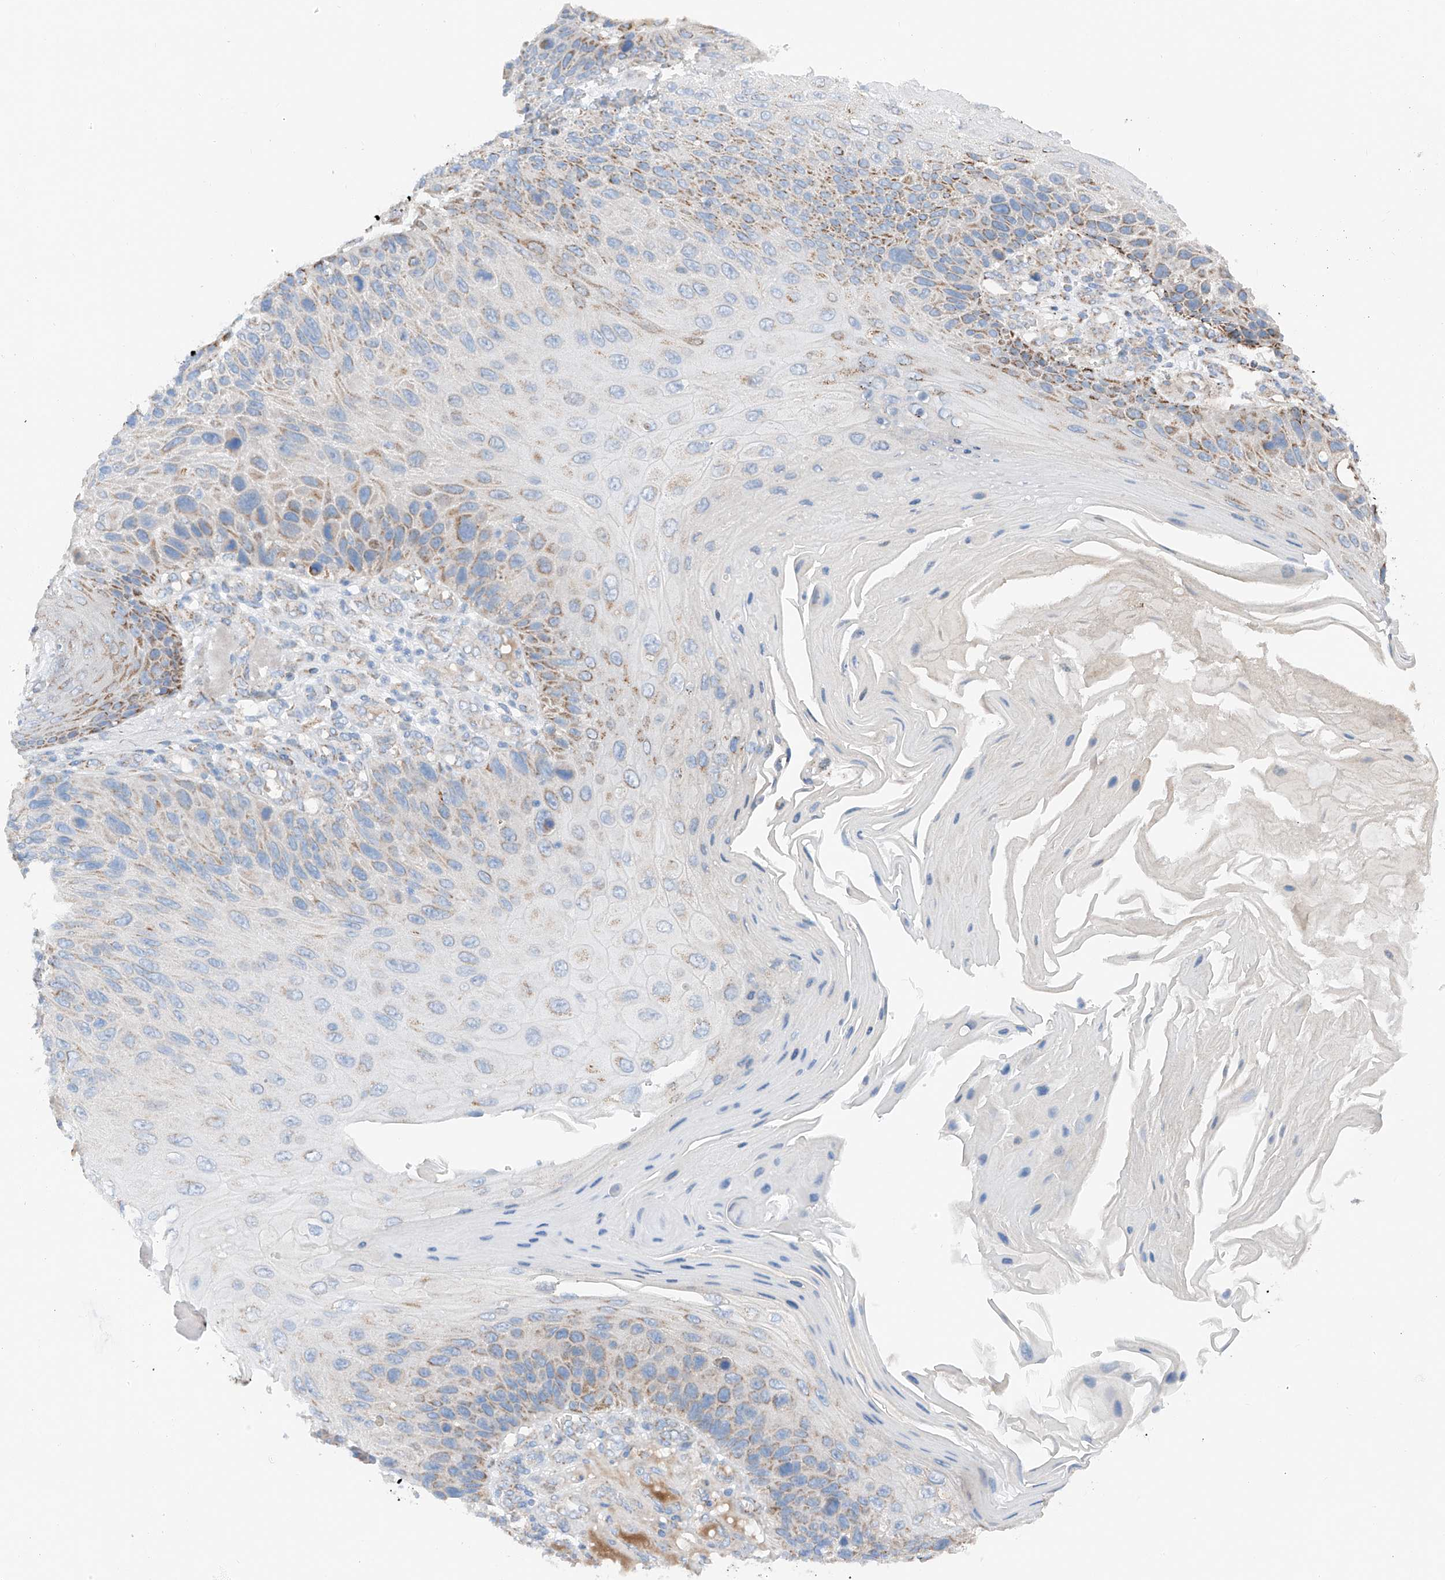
{"staining": {"intensity": "moderate", "quantity": "<25%", "location": "cytoplasmic/membranous"}, "tissue": "skin cancer", "cell_type": "Tumor cells", "image_type": "cancer", "snomed": [{"axis": "morphology", "description": "Squamous cell carcinoma, NOS"}, {"axis": "topography", "description": "Skin"}], "caption": "Immunohistochemistry (IHC) image of human skin squamous cell carcinoma stained for a protein (brown), which exhibits low levels of moderate cytoplasmic/membranous positivity in about <25% of tumor cells.", "gene": "MRAP", "patient": {"sex": "female", "age": 88}}